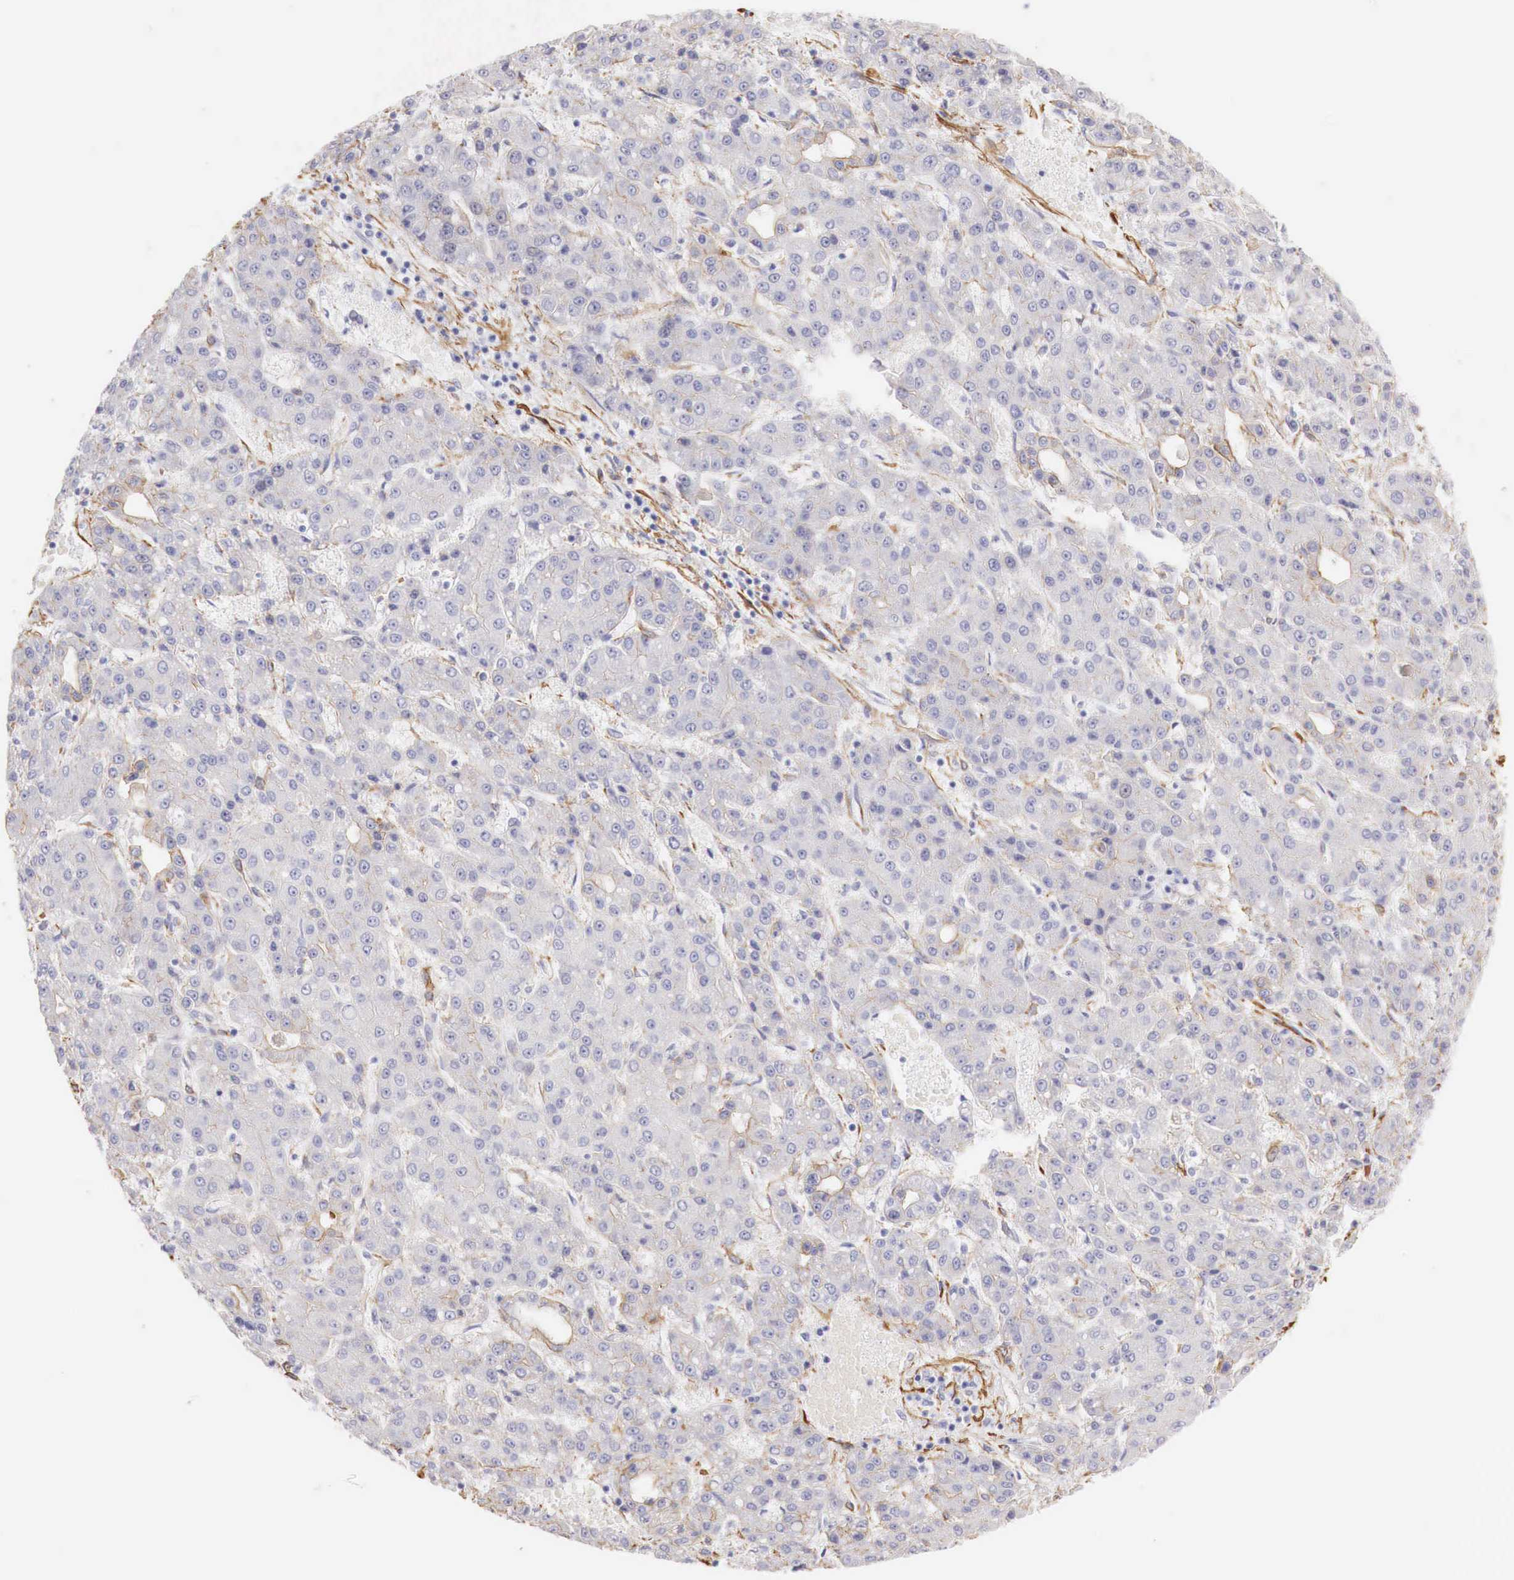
{"staining": {"intensity": "negative", "quantity": "none", "location": "none"}, "tissue": "liver cancer", "cell_type": "Tumor cells", "image_type": "cancer", "snomed": [{"axis": "morphology", "description": "Carcinoma, Hepatocellular, NOS"}, {"axis": "topography", "description": "Liver"}], "caption": "Immunohistochemistry photomicrograph of hepatocellular carcinoma (liver) stained for a protein (brown), which demonstrates no staining in tumor cells.", "gene": "TPM1", "patient": {"sex": "male", "age": 69}}